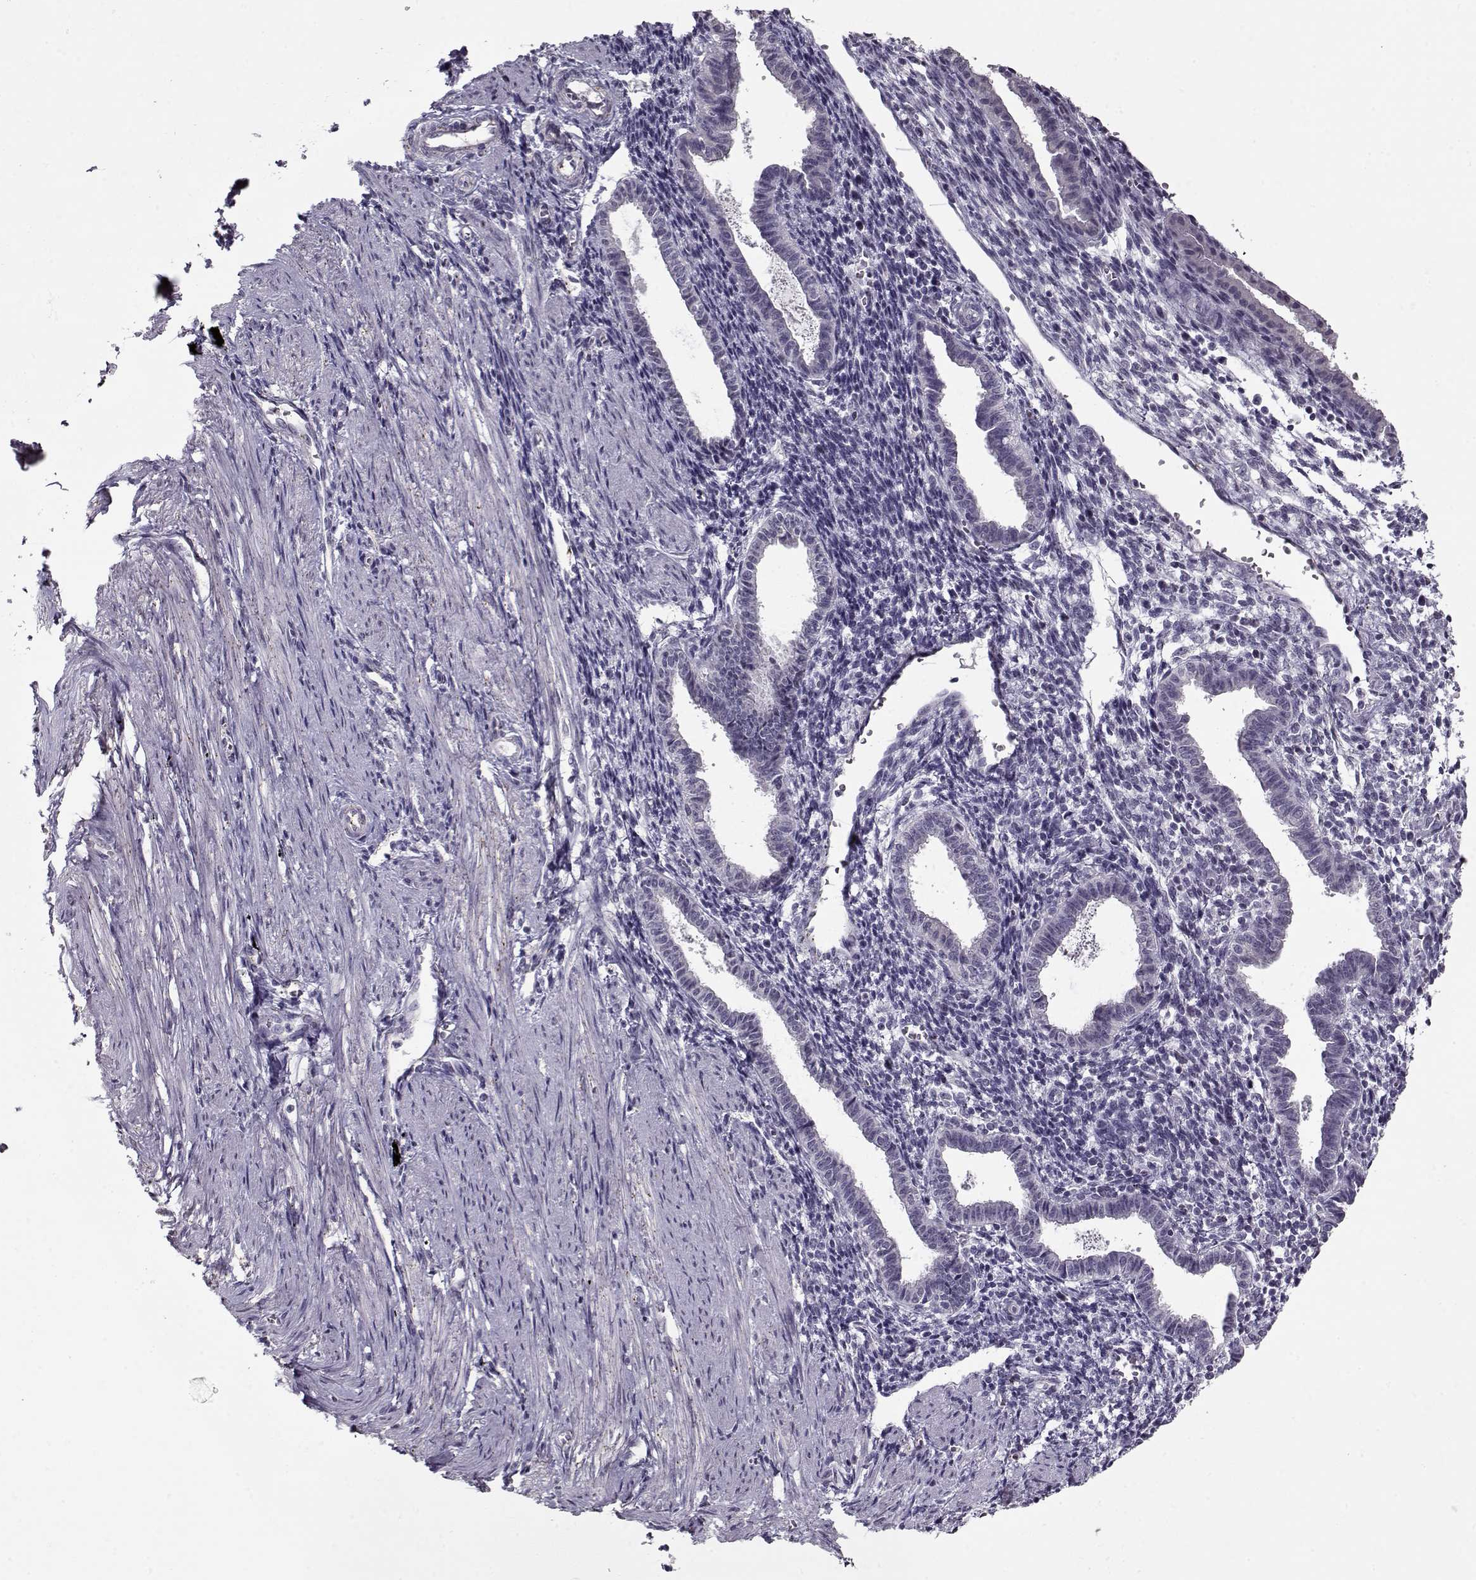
{"staining": {"intensity": "negative", "quantity": "none", "location": "none"}, "tissue": "endometrium", "cell_type": "Cells in endometrial stroma", "image_type": "normal", "snomed": [{"axis": "morphology", "description": "Normal tissue, NOS"}, {"axis": "topography", "description": "Endometrium"}], "caption": "This is an IHC micrograph of unremarkable human endometrium. There is no positivity in cells in endometrial stroma.", "gene": "SEC16B", "patient": {"sex": "female", "age": 37}}